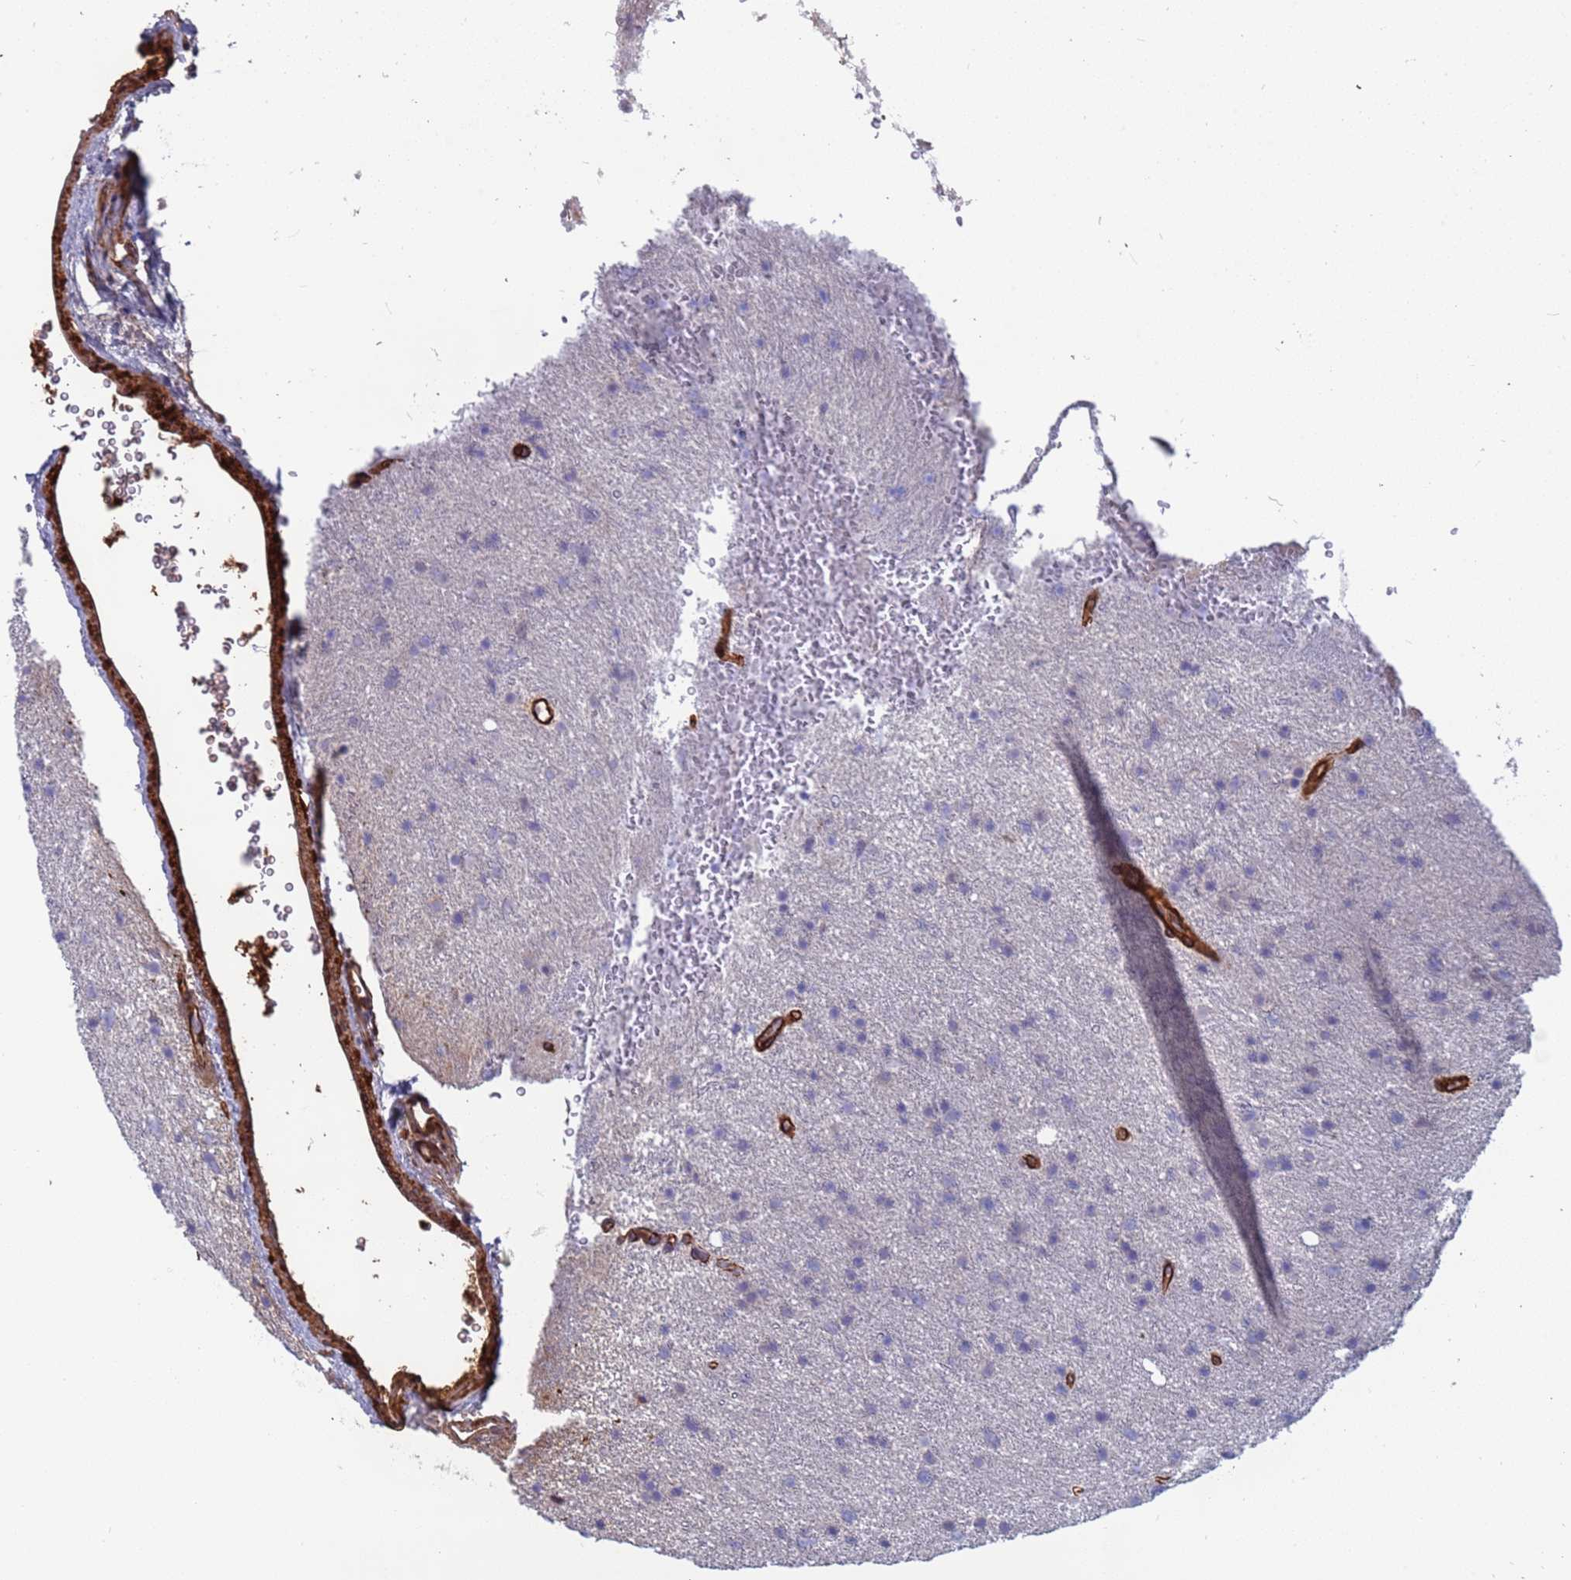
{"staining": {"intensity": "negative", "quantity": "none", "location": "none"}, "tissue": "glioma", "cell_type": "Tumor cells", "image_type": "cancer", "snomed": [{"axis": "morphology", "description": "Glioma, malignant, Low grade"}, {"axis": "topography", "description": "Cerebral cortex"}], "caption": "Glioma stained for a protein using IHC demonstrates no staining tumor cells.", "gene": "EHD2", "patient": {"sex": "female", "age": 39}}